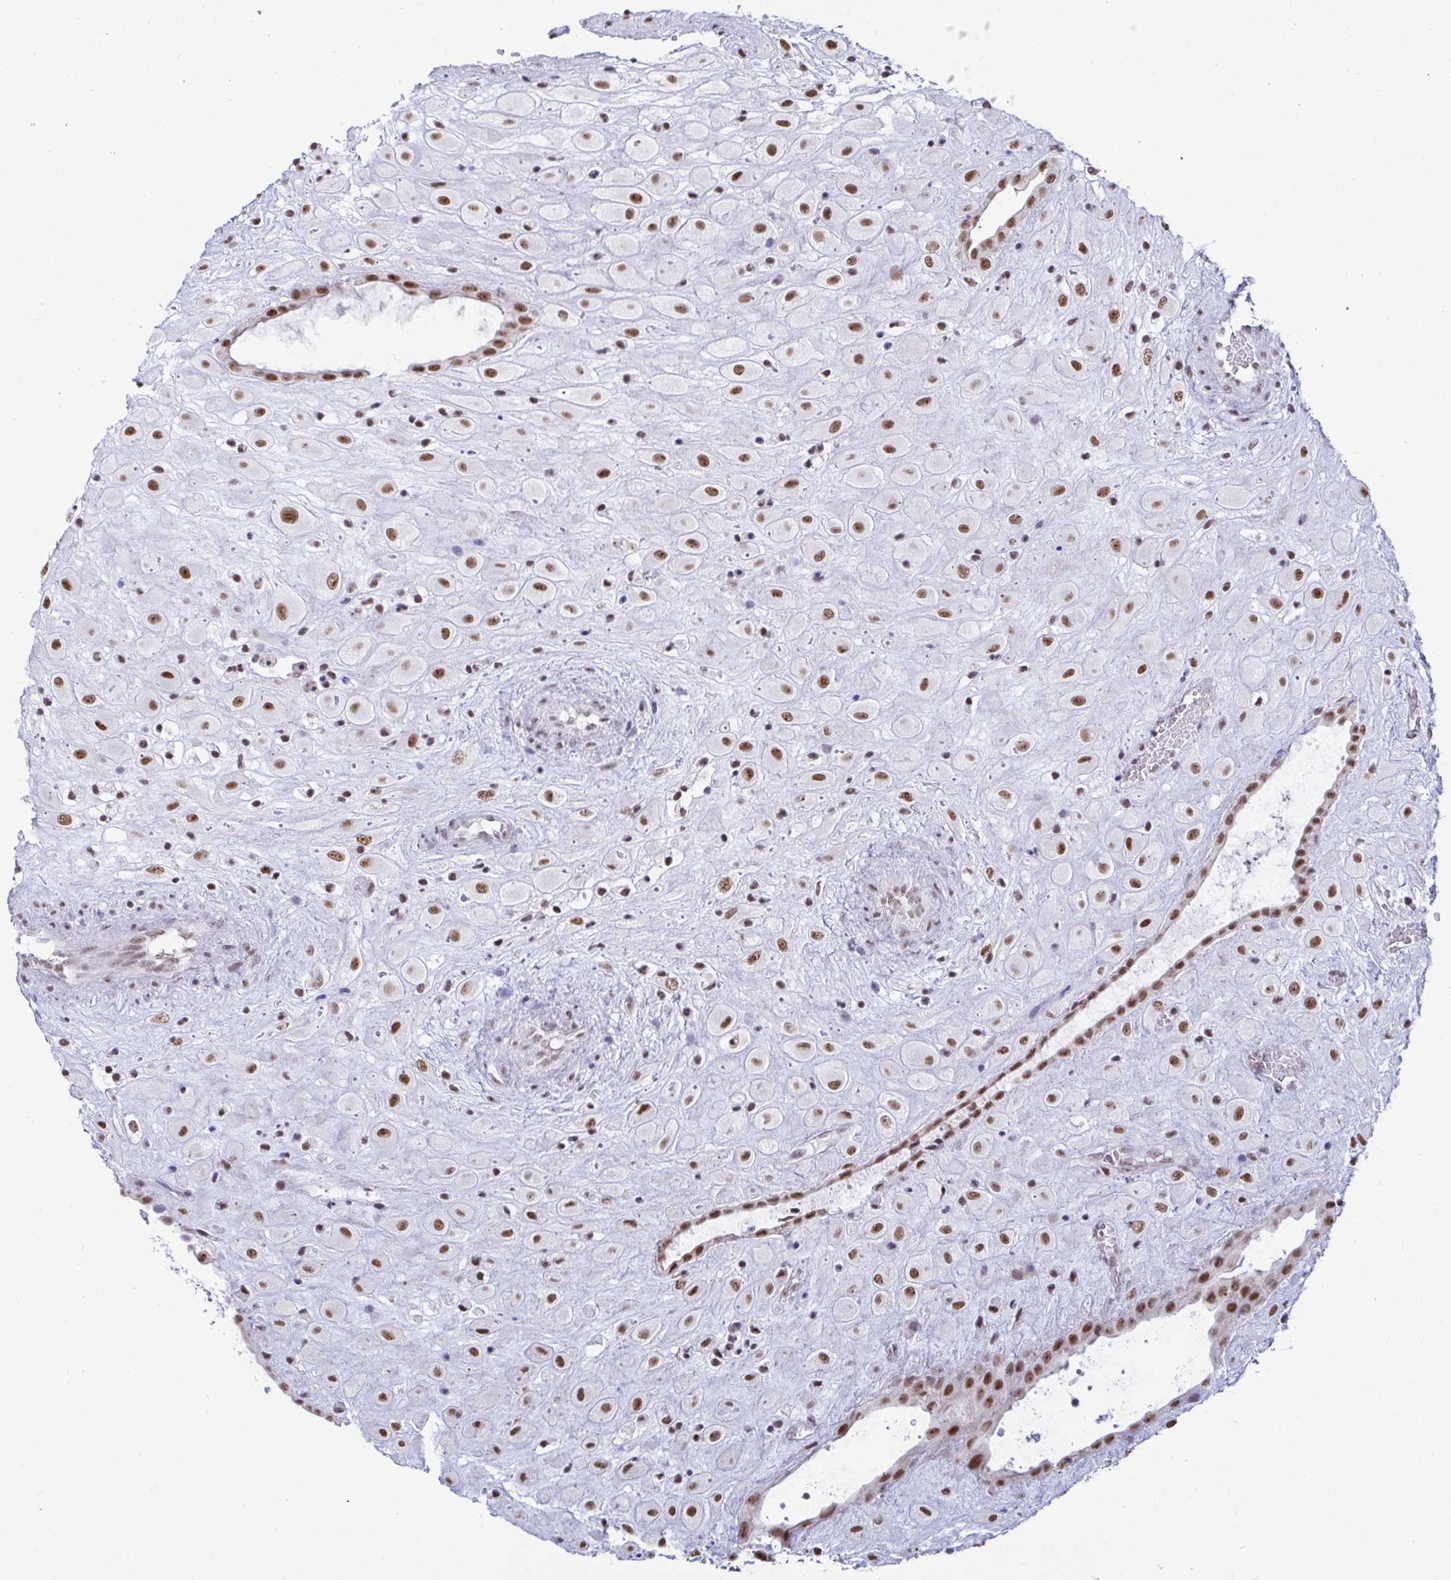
{"staining": {"intensity": "moderate", "quantity": ">75%", "location": "nuclear"}, "tissue": "placenta", "cell_type": "Decidual cells", "image_type": "normal", "snomed": [{"axis": "morphology", "description": "Normal tissue, NOS"}, {"axis": "topography", "description": "Placenta"}], "caption": "Immunohistochemical staining of benign human placenta exhibits >75% levels of moderate nuclear protein staining in approximately >75% of decidual cells. (DAB (3,3'-diaminobenzidine) = brown stain, brightfield microscopy at high magnification).", "gene": "SUPT16H", "patient": {"sex": "female", "age": 24}}